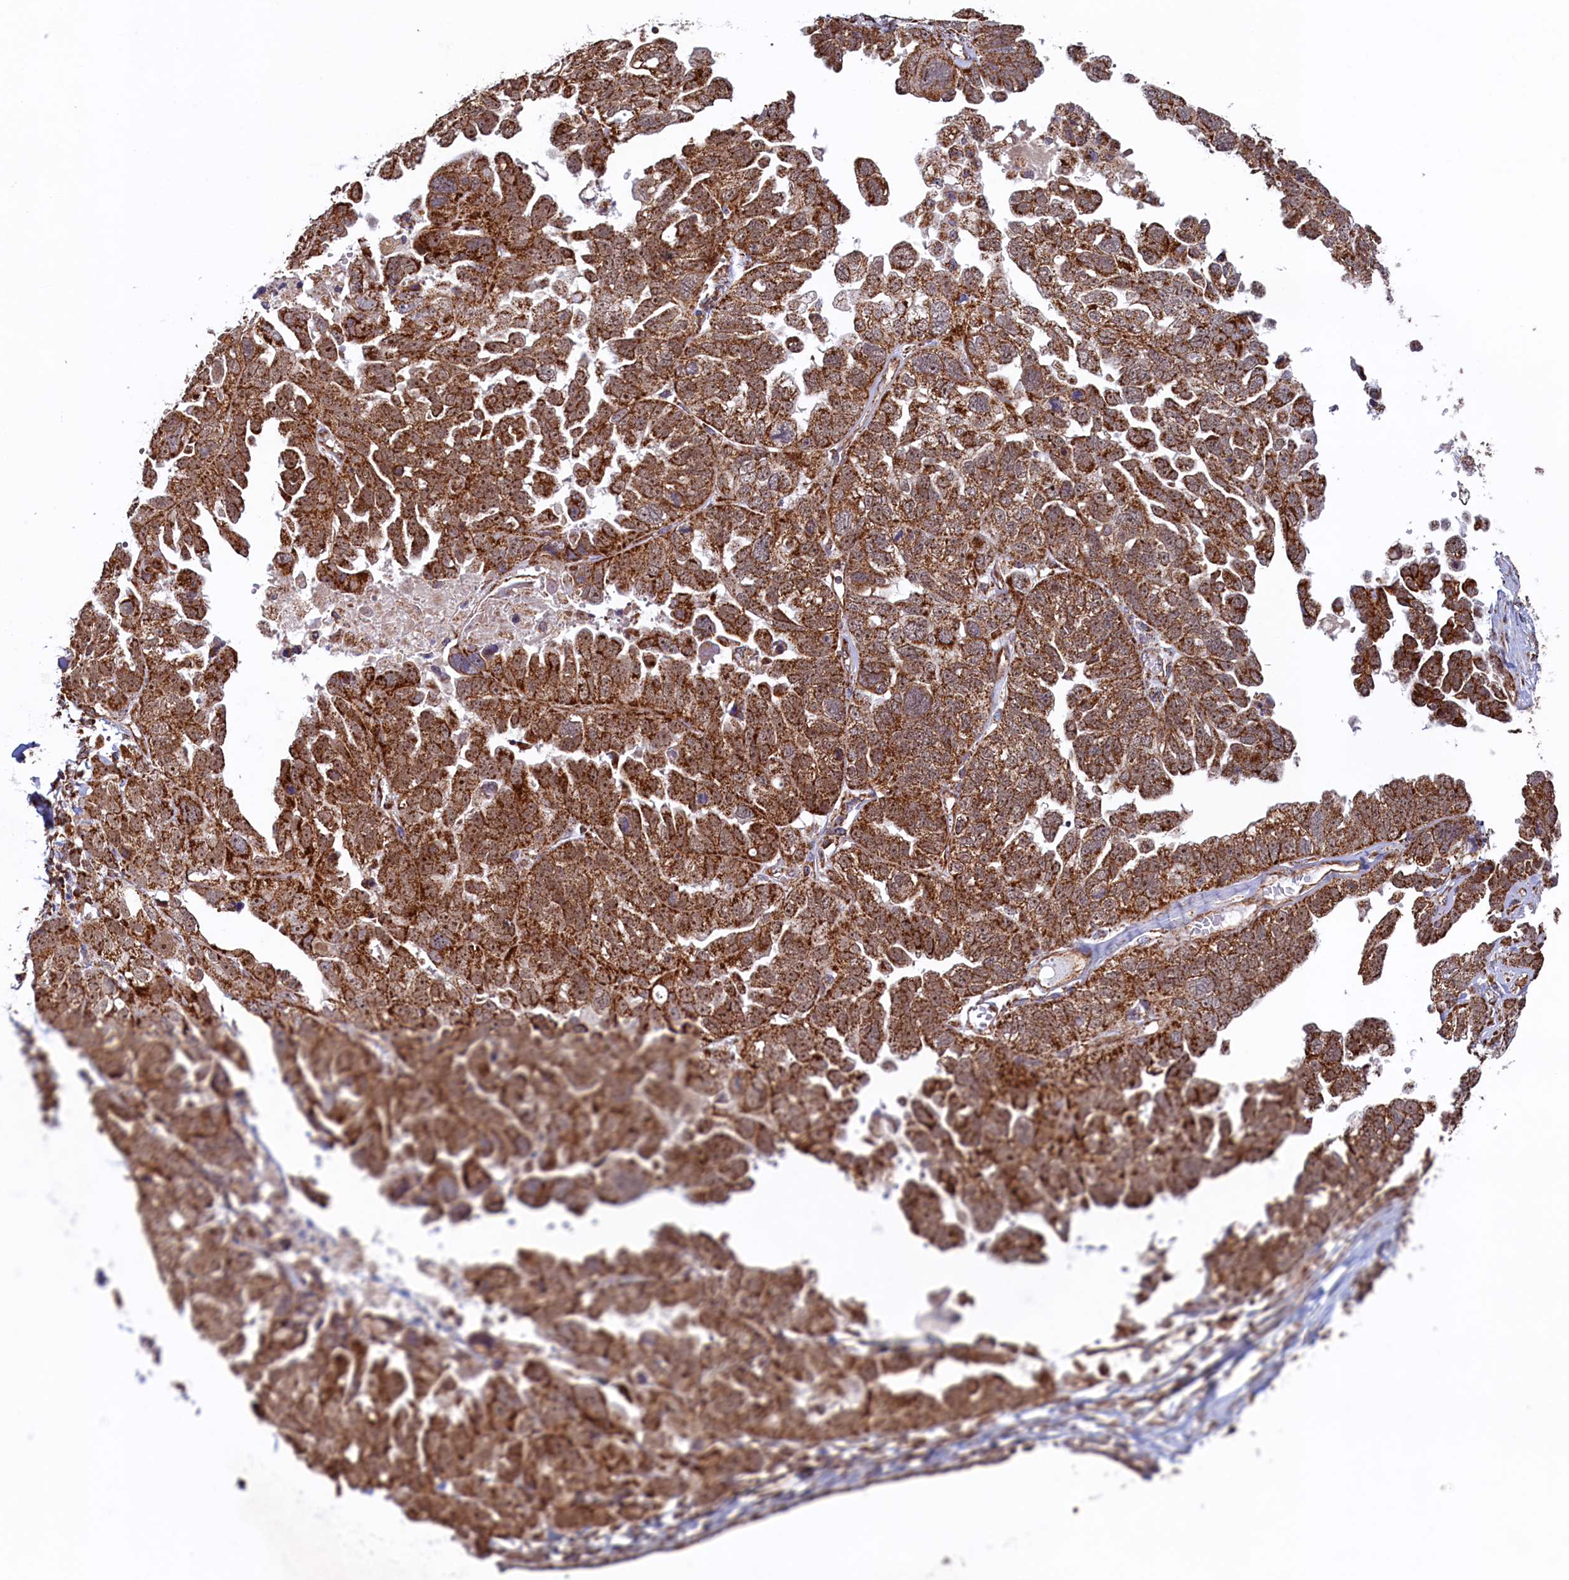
{"staining": {"intensity": "strong", "quantity": ">75%", "location": "cytoplasmic/membranous"}, "tissue": "ovarian cancer", "cell_type": "Tumor cells", "image_type": "cancer", "snomed": [{"axis": "morphology", "description": "Cystadenocarcinoma, serous, NOS"}, {"axis": "topography", "description": "Ovary"}], "caption": "IHC micrograph of neoplastic tissue: human ovarian serous cystadenocarcinoma stained using immunohistochemistry demonstrates high levels of strong protein expression localized specifically in the cytoplasmic/membranous of tumor cells, appearing as a cytoplasmic/membranous brown color.", "gene": "UBE3B", "patient": {"sex": "female", "age": 79}}